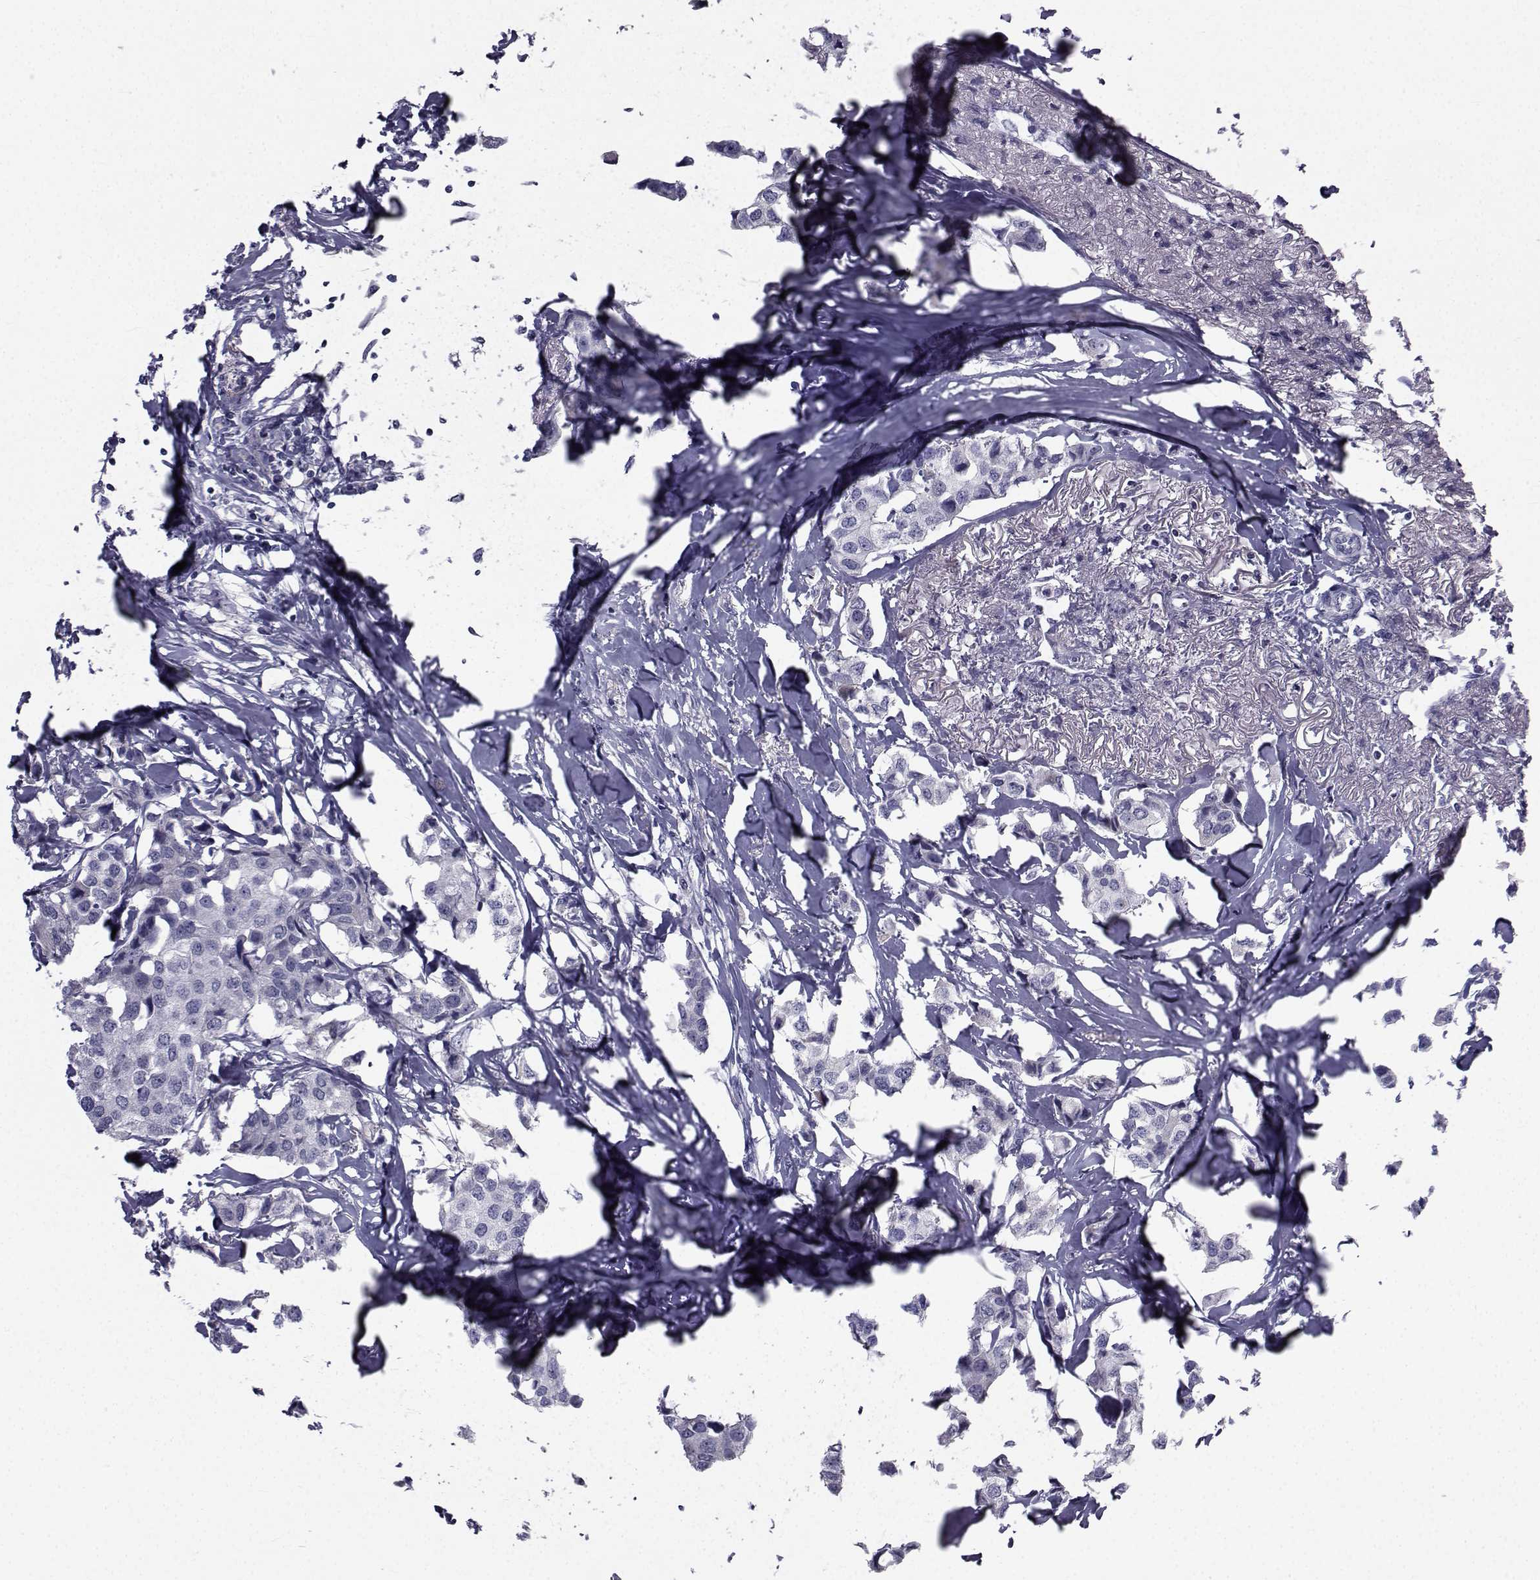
{"staining": {"intensity": "negative", "quantity": "none", "location": "none"}, "tissue": "breast cancer", "cell_type": "Tumor cells", "image_type": "cancer", "snomed": [{"axis": "morphology", "description": "Duct carcinoma"}, {"axis": "topography", "description": "Breast"}], "caption": "High power microscopy image of an IHC micrograph of breast cancer (infiltrating ductal carcinoma), revealing no significant positivity in tumor cells.", "gene": "FDXR", "patient": {"sex": "female", "age": 80}}